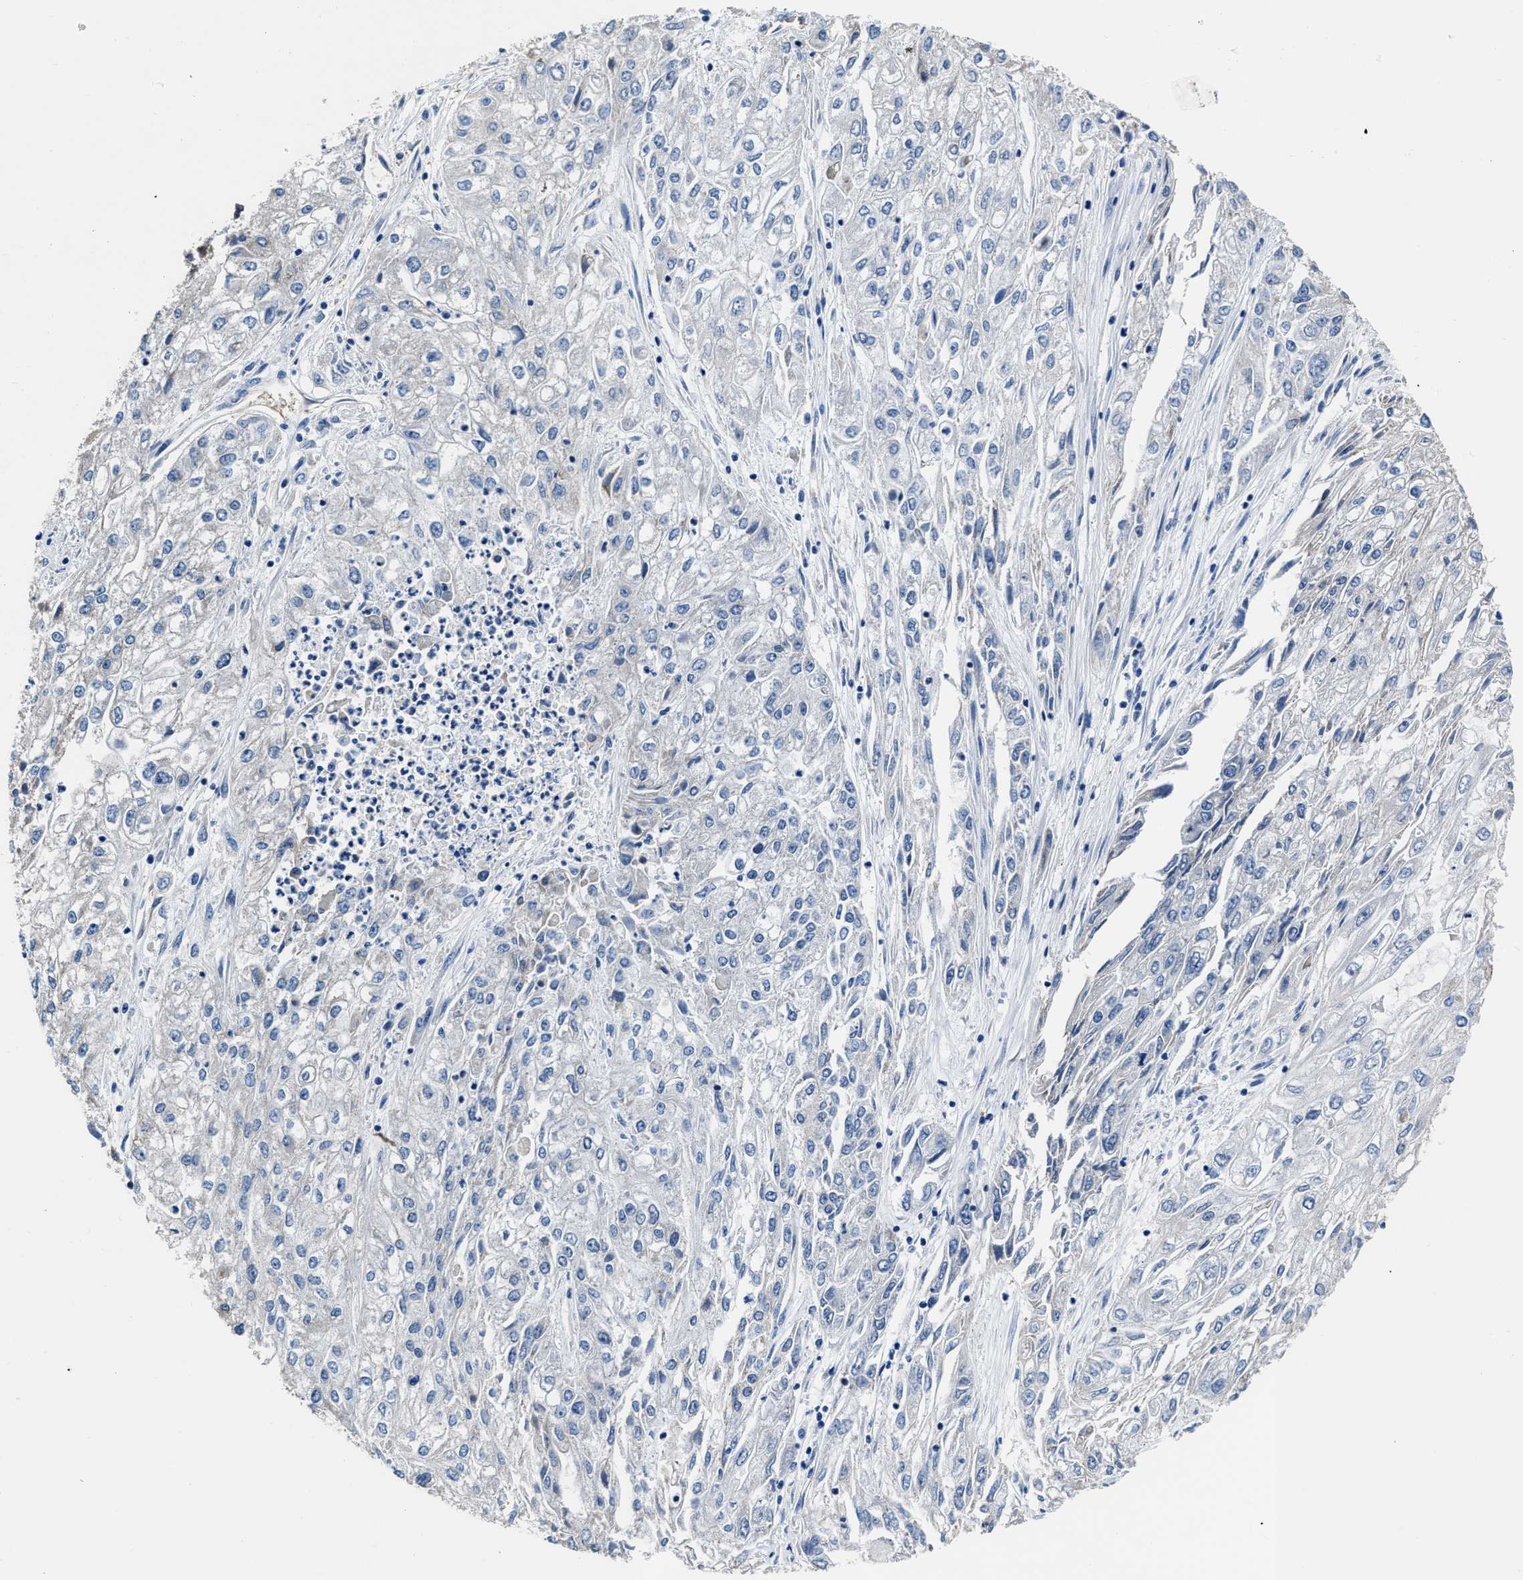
{"staining": {"intensity": "negative", "quantity": "none", "location": "none"}, "tissue": "endometrial cancer", "cell_type": "Tumor cells", "image_type": "cancer", "snomed": [{"axis": "morphology", "description": "Adenocarcinoma, NOS"}, {"axis": "topography", "description": "Endometrium"}], "caption": "High magnification brightfield microscopy of endometrial cancer (adenocarcinoma) stained with DAB (3,3'-diaminobenzidine) (brown) and counterstained with hematoxylin (blue): tumor cells show no significant positivity.", "gene": "C22orf42", "patient": {"sex": "female", "age": 49}}